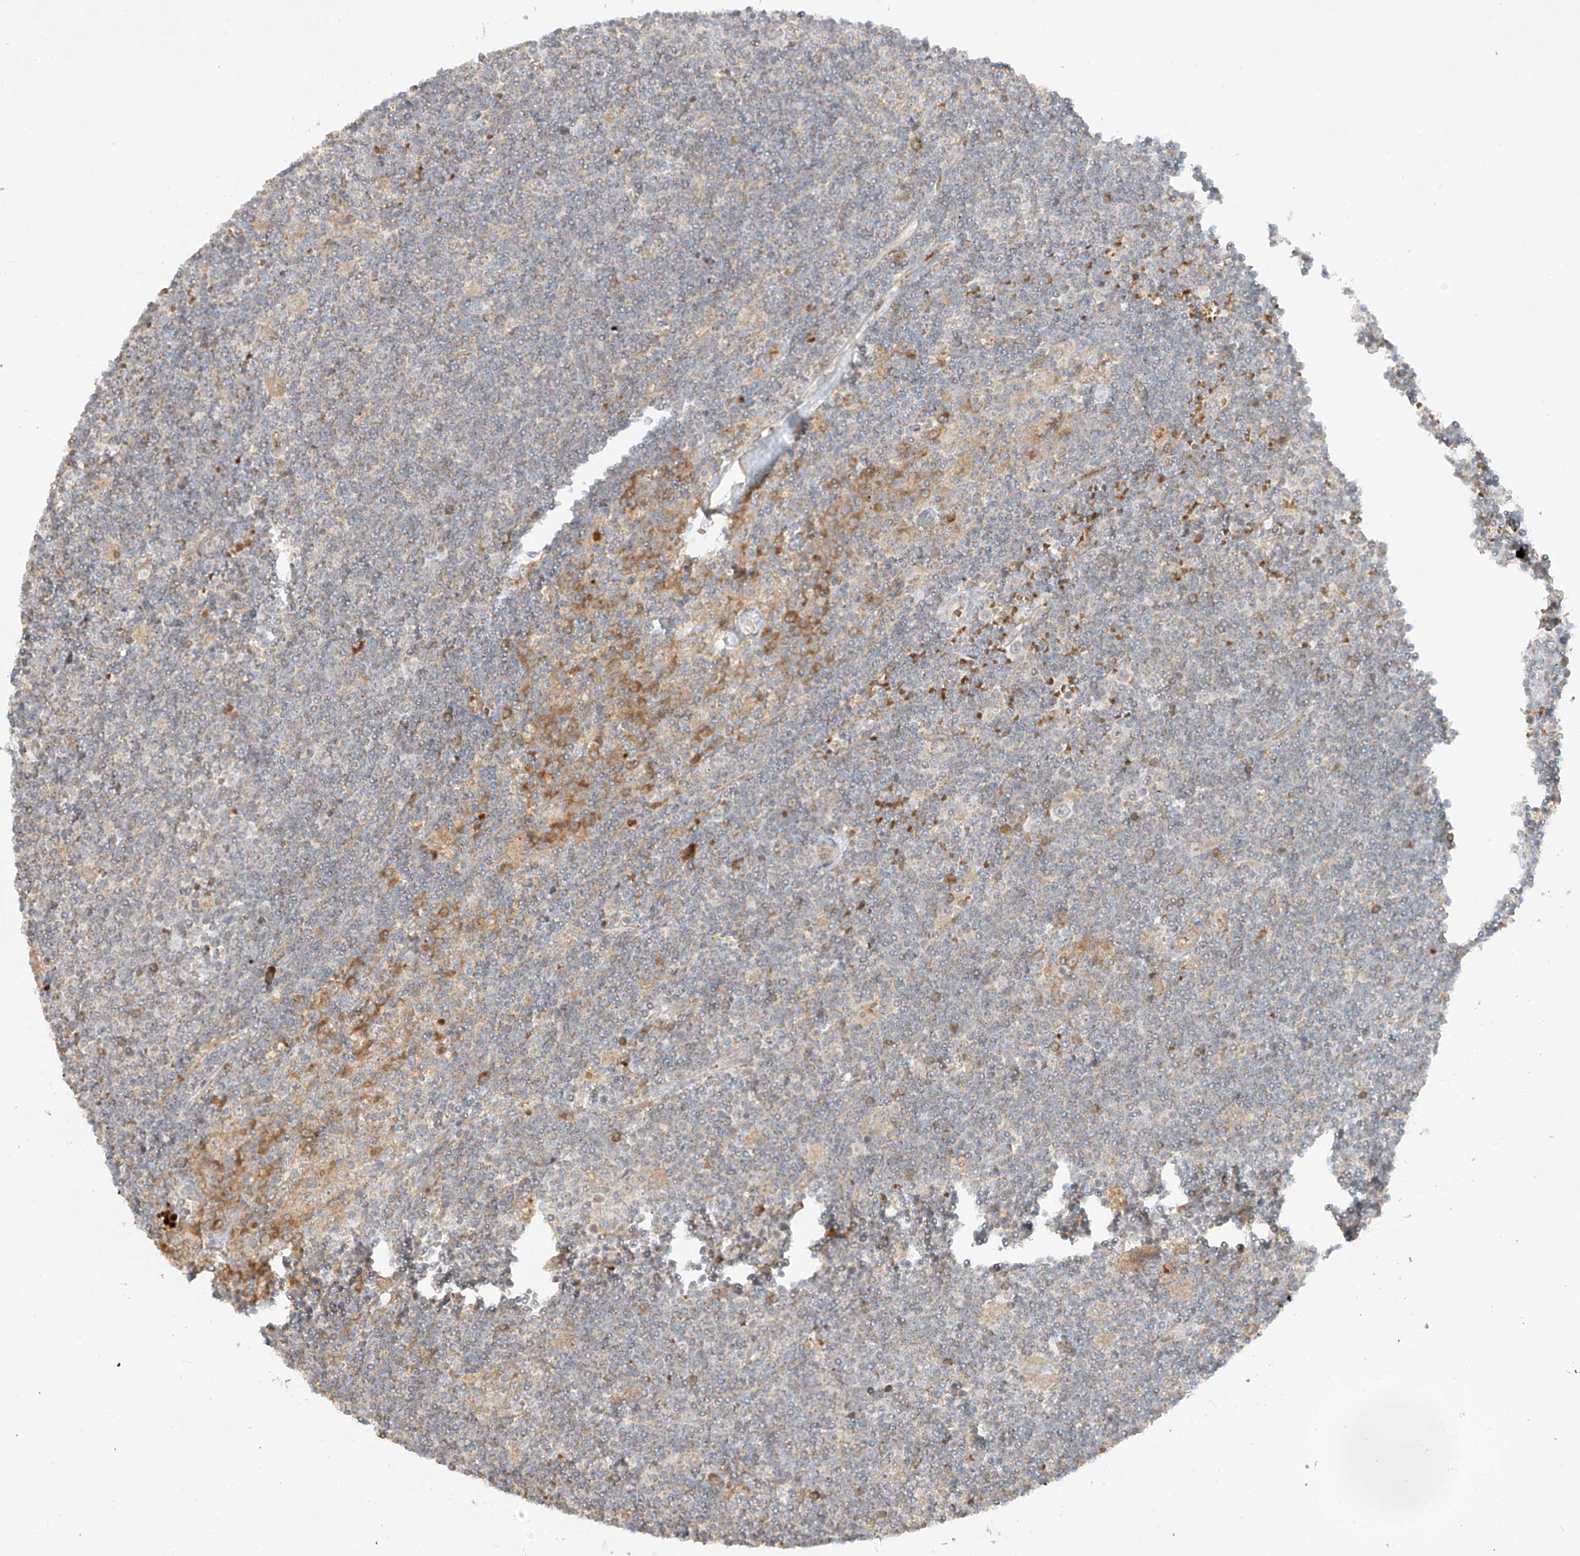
{"staining": {"intensity": "negative", "quantity": "none", "location": "none"}, "tissue": "lymphoma", "cell_type": "Tumor cells", "image_type": "cancer", "snomed": [{"axis": "morphology", "description": "Malignant lymphoma, non-Hodgkin's type, Low grade"}, {"axis": "topography", "description": "Spleen"}], "caption": "This is a photomicrograph of immunohistochemistry (IHC) staining of malignant lymphoma, non-Hodgkin's type (low-grade), which shows no positivity in tumor cells.", "gene": "KPNA7", "patient": {"sex": "male", "age": 76}}